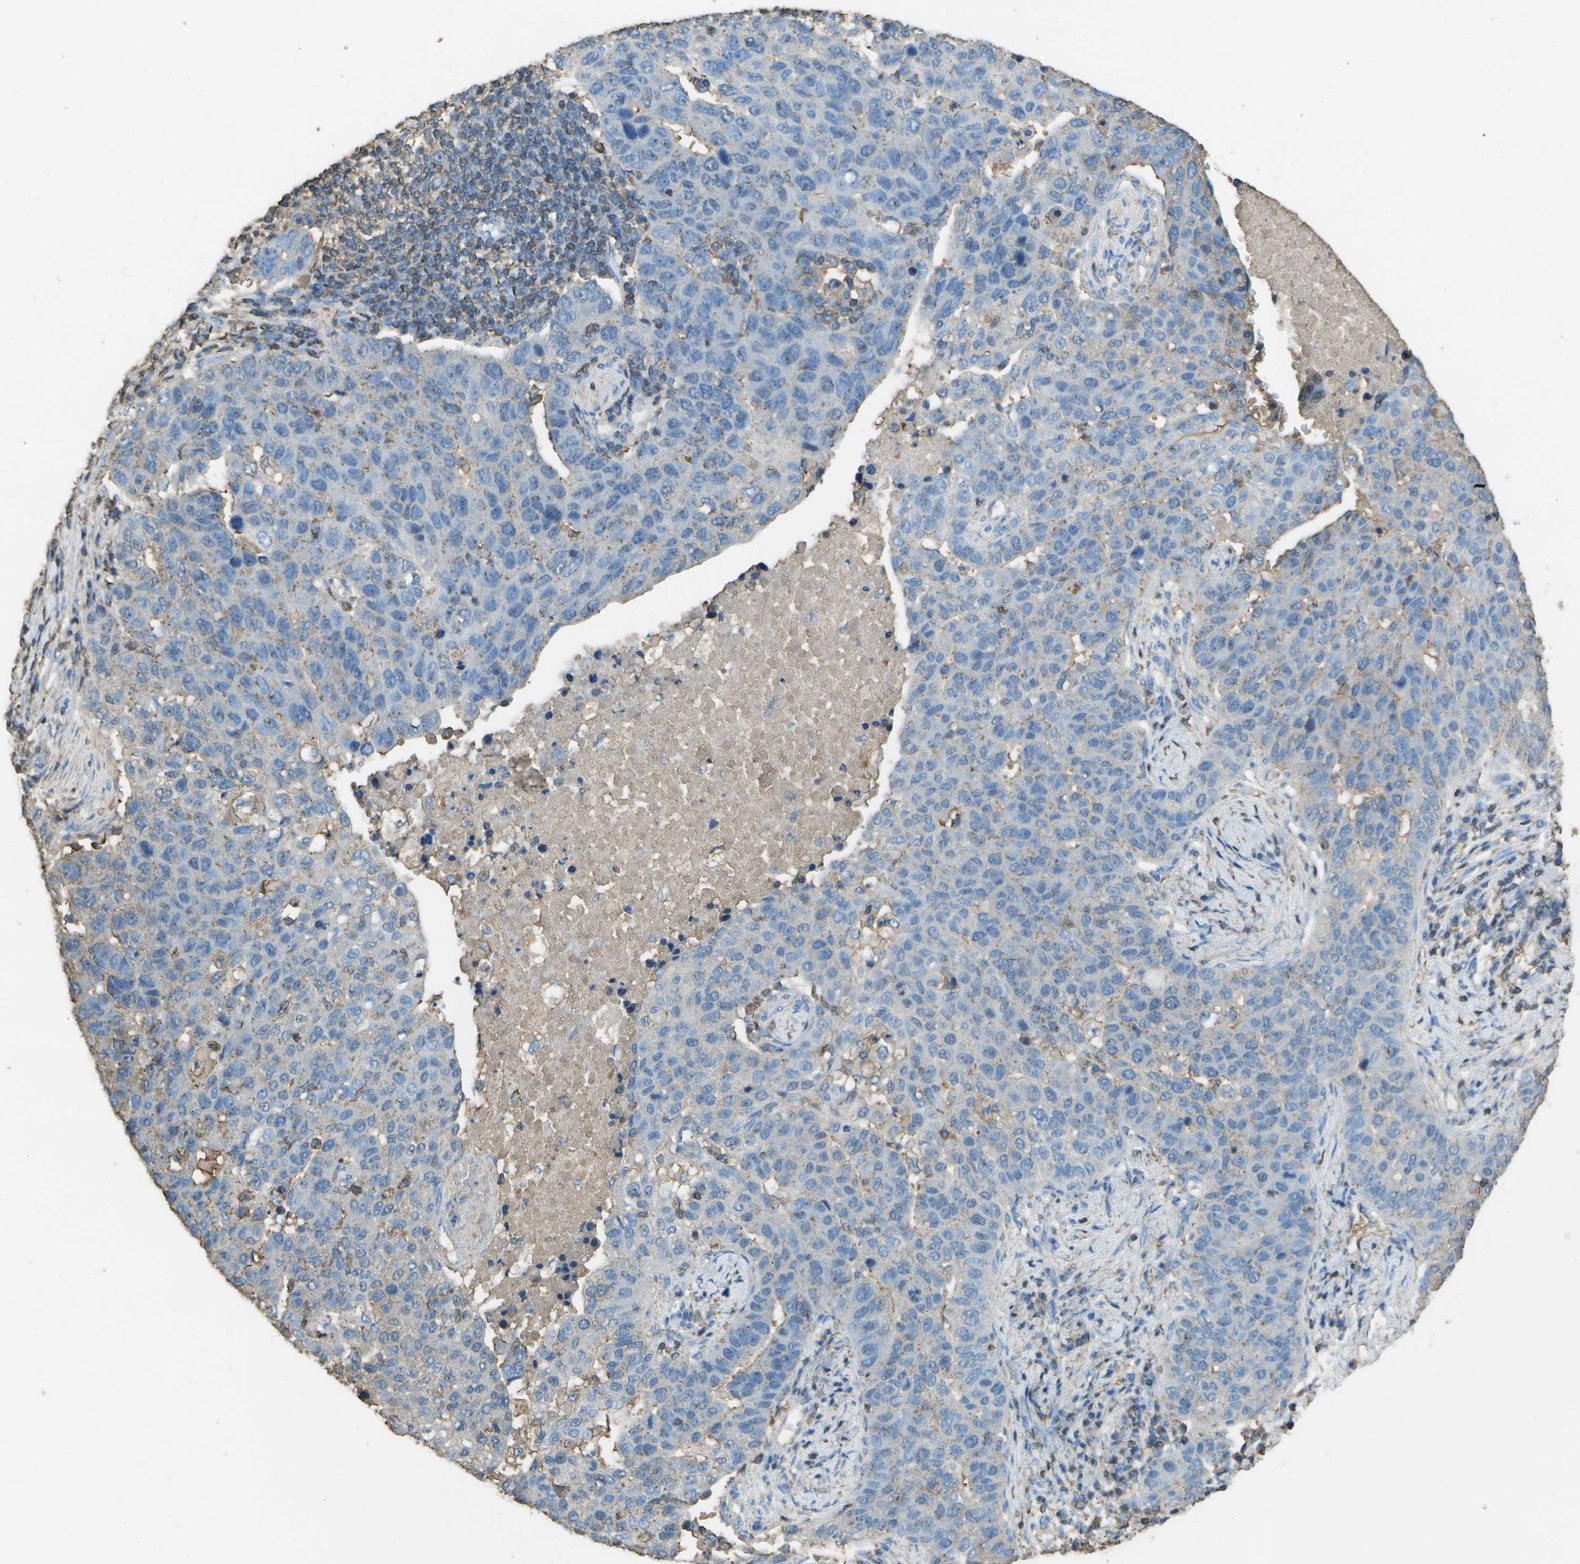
{"staining": {"intensity": "negative", "quantity": "none", "location": "none"}, "tissue": "pancreatic cancer", "cell_type": "Tumor cells", "image_type": "cancer", "snomed": [{"axis": "morphology", "description": "Adenocarcinoma, NOS"}, {"axis": "topography", "description": "Pancreas"}], "caption": "Tumor cells show no significant expression in pancreatic cancer.", "gene": "CYP4F11", "patient": {"sex": "female", "age": 61}}